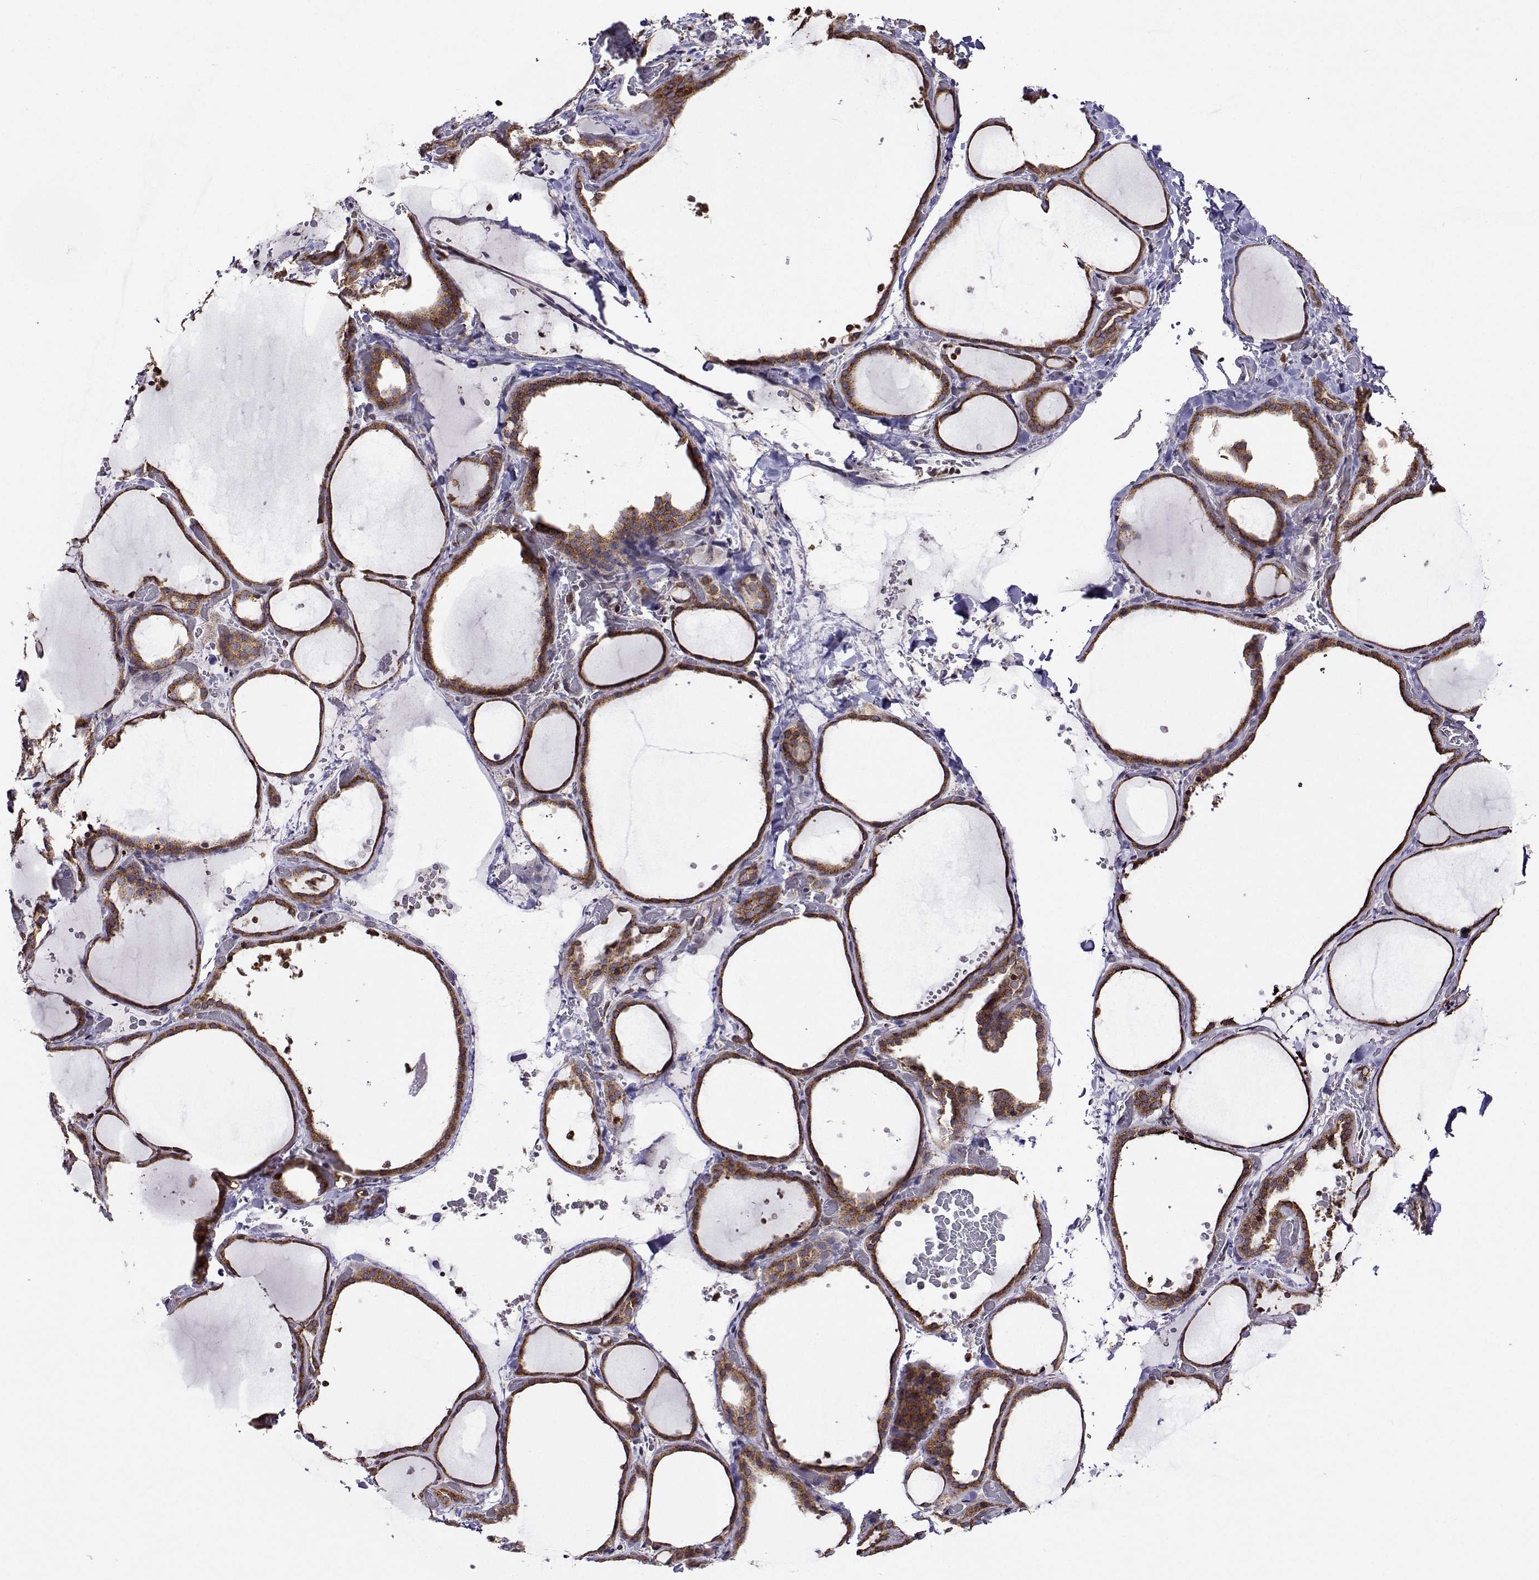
{"staining": {"intensity": "moderate", "quantity": ">75%", "location": "cytoplasmic/membranous"}, "tissue": "thyroid gland", "cell_type": "Glandular cells", "image_type": "normal", "snomed": [{"axis": "morphology", "description": "Normal tissue, NOS"}, {"axis": "topography", "description": "Thyroid gland"}], "caption": "A high-resolution histopathology image shows IHC staining of unremarkable thyroid gland, which displays moderate cytoplasmic/membranous positivity in about >75% of glandular cells.", "gene": "PGRMC2", "patient": {"sex": "female", "age": 36}}